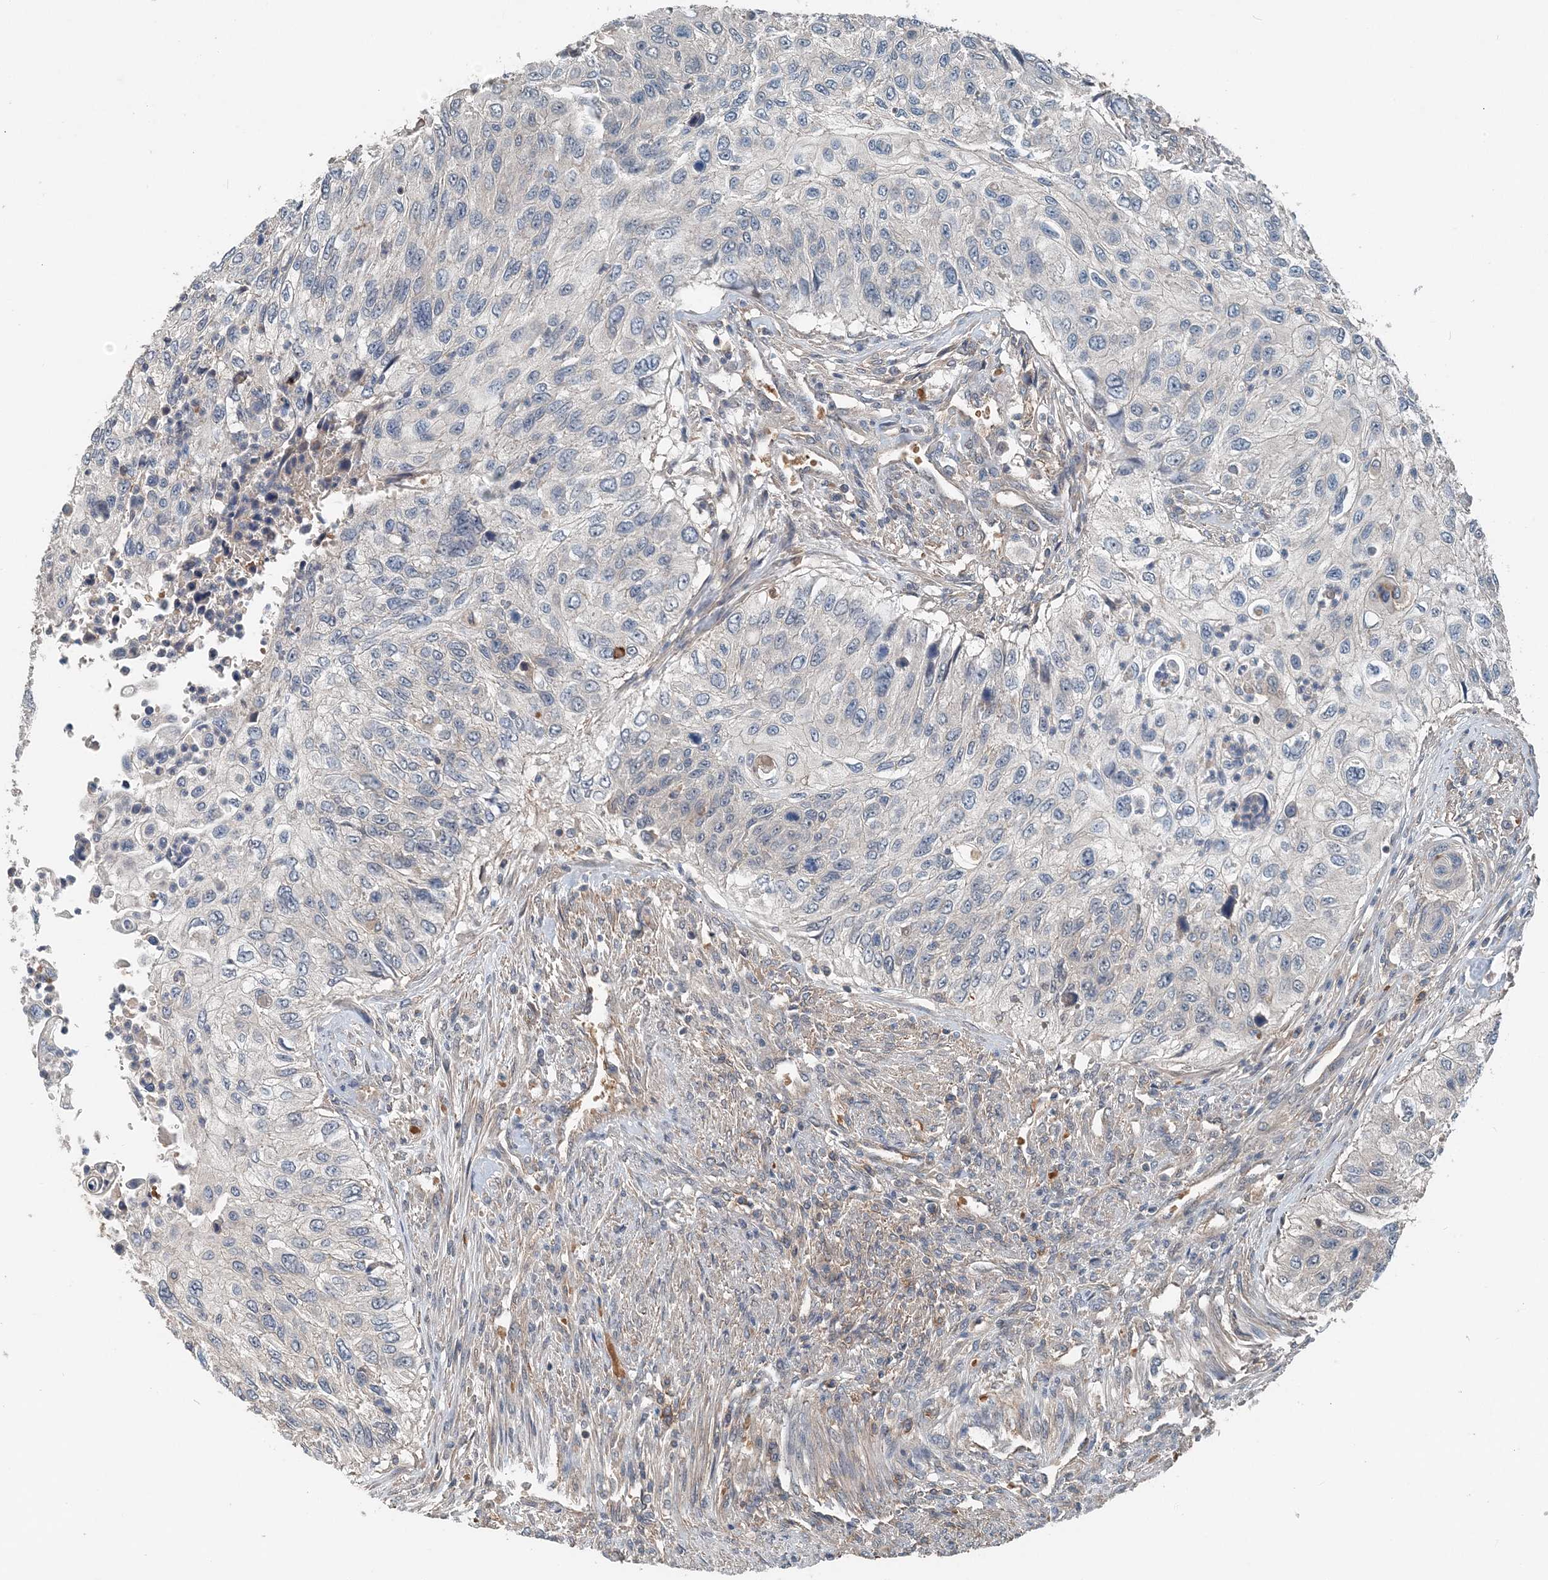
{"staining": {"intensity": "negative", "quantity": "none", "location": "none"}, "tissue": "urothelial cancer", "cell_type": "Tumor cells", "image_type": "cancer", "snomed": [{"axis": "morphology", "description": "Urothelial carcinoma, High grade"}, {"axis": "topography", "description": "Urinary bladder"}], "caption": "IHC micrograph of neoplastic tissue: high-grade urothelial carcinoma stained with DAB (3,3'-diaminobenzidine) shows no significant protein staining in tumor cells. Brightfield microscopy of immunohistochemistry stained with DAB (brown) and hematoxylin (blue), captured at high magnification.", "gene": "SMPD3", "patient": {"sex": "female", "age": 60}}